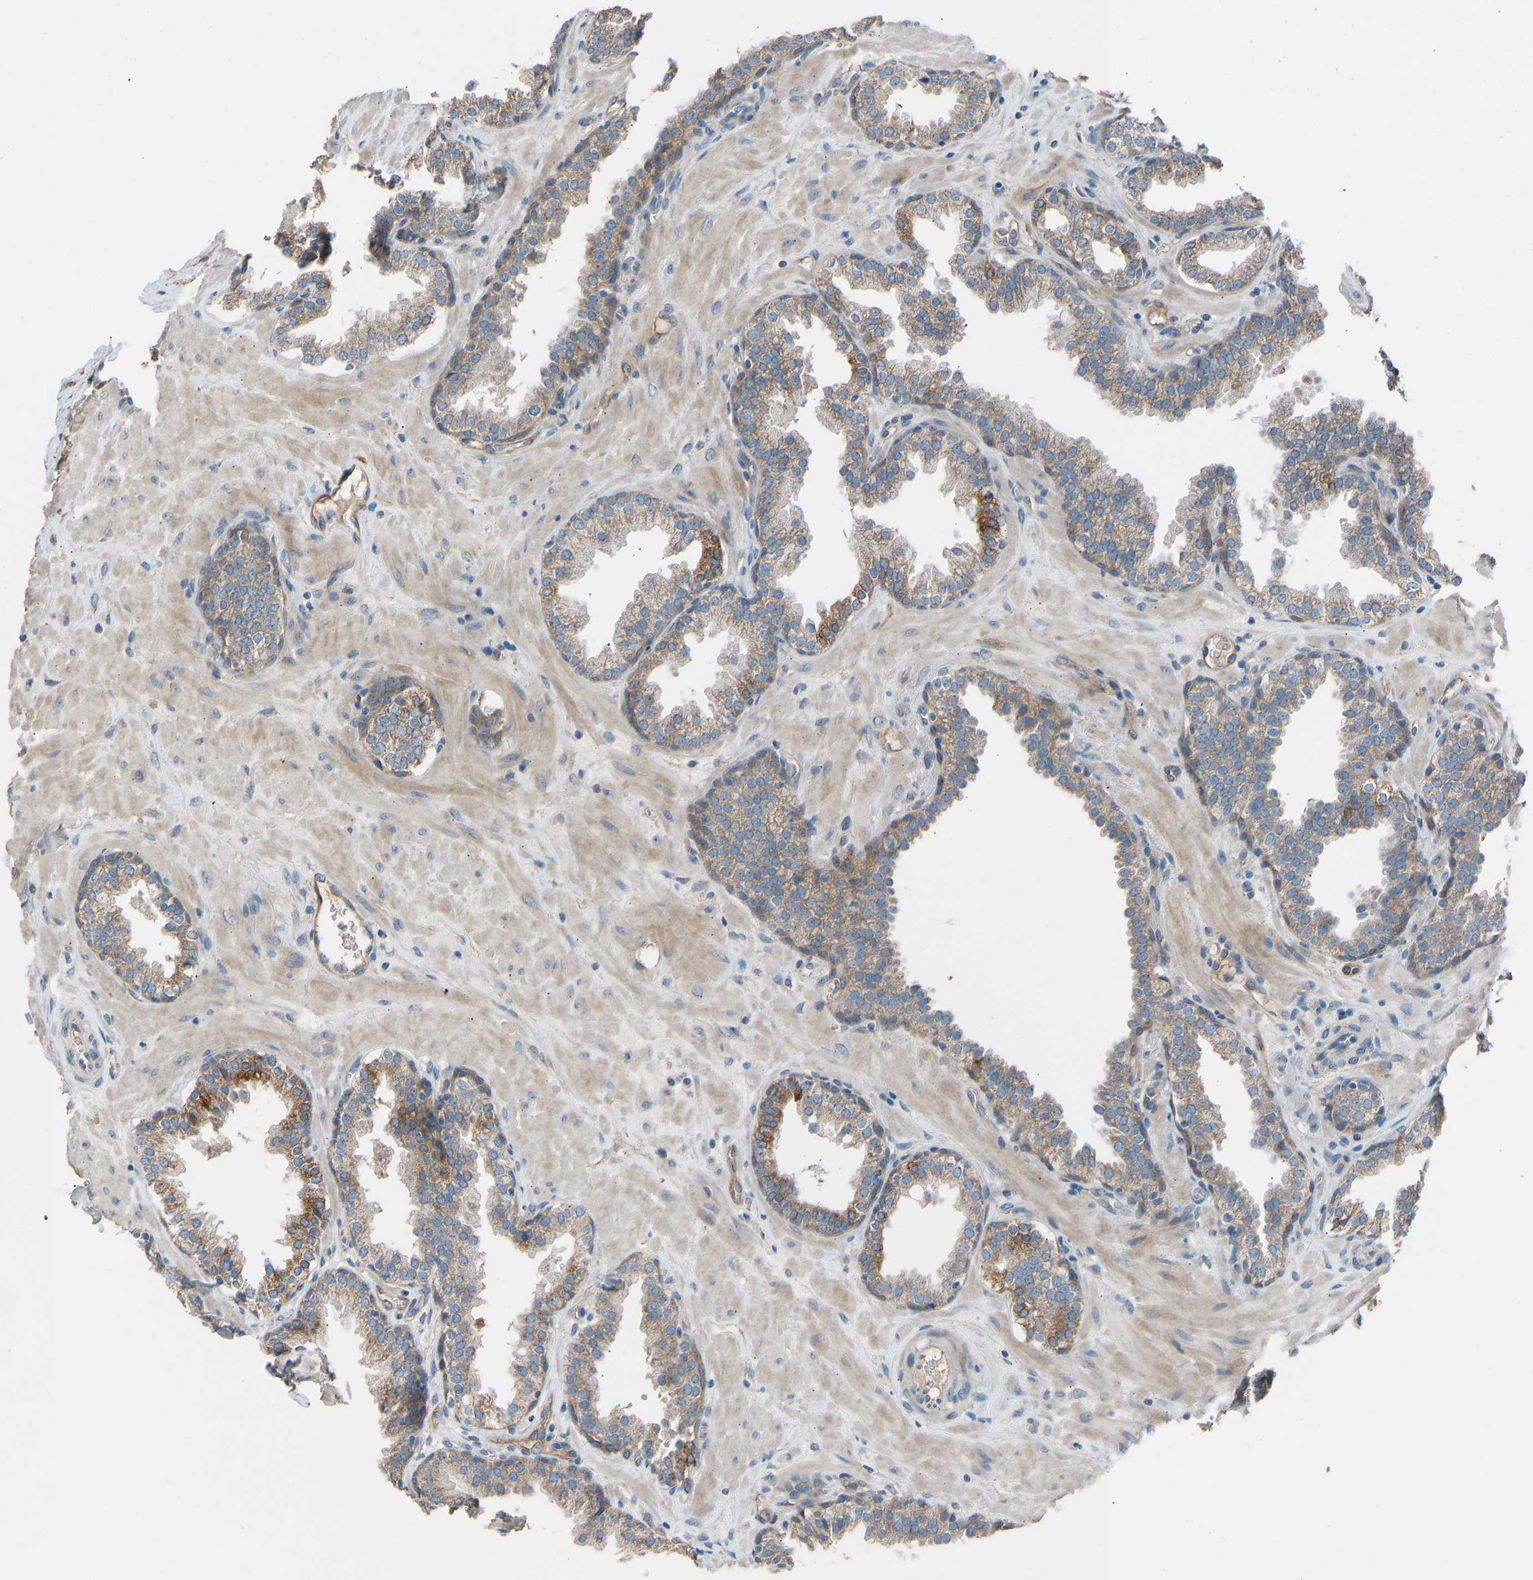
{"staining": {"intensity": "moderate", "quantity": "25%-75%", "location": "cytoplasmic/membranous"}, "tissue": "prostate", "cell_type": "Glandular cells", "image_type": "normal", "snomed": [{"axis": "morphology", "description": "Normal tissue, NOS"}, {"axis": "topography", "description": "Prostate"}], "caption": "Immunohistochemistry (IHC) (DAB) staining of normal prostate exhibits moderate cytoplasmic/membranous protein expression in about 25%-75% of glandular cells.", "gene": "TGFBR3", "patient": {"sex": "male", "age": 51}}